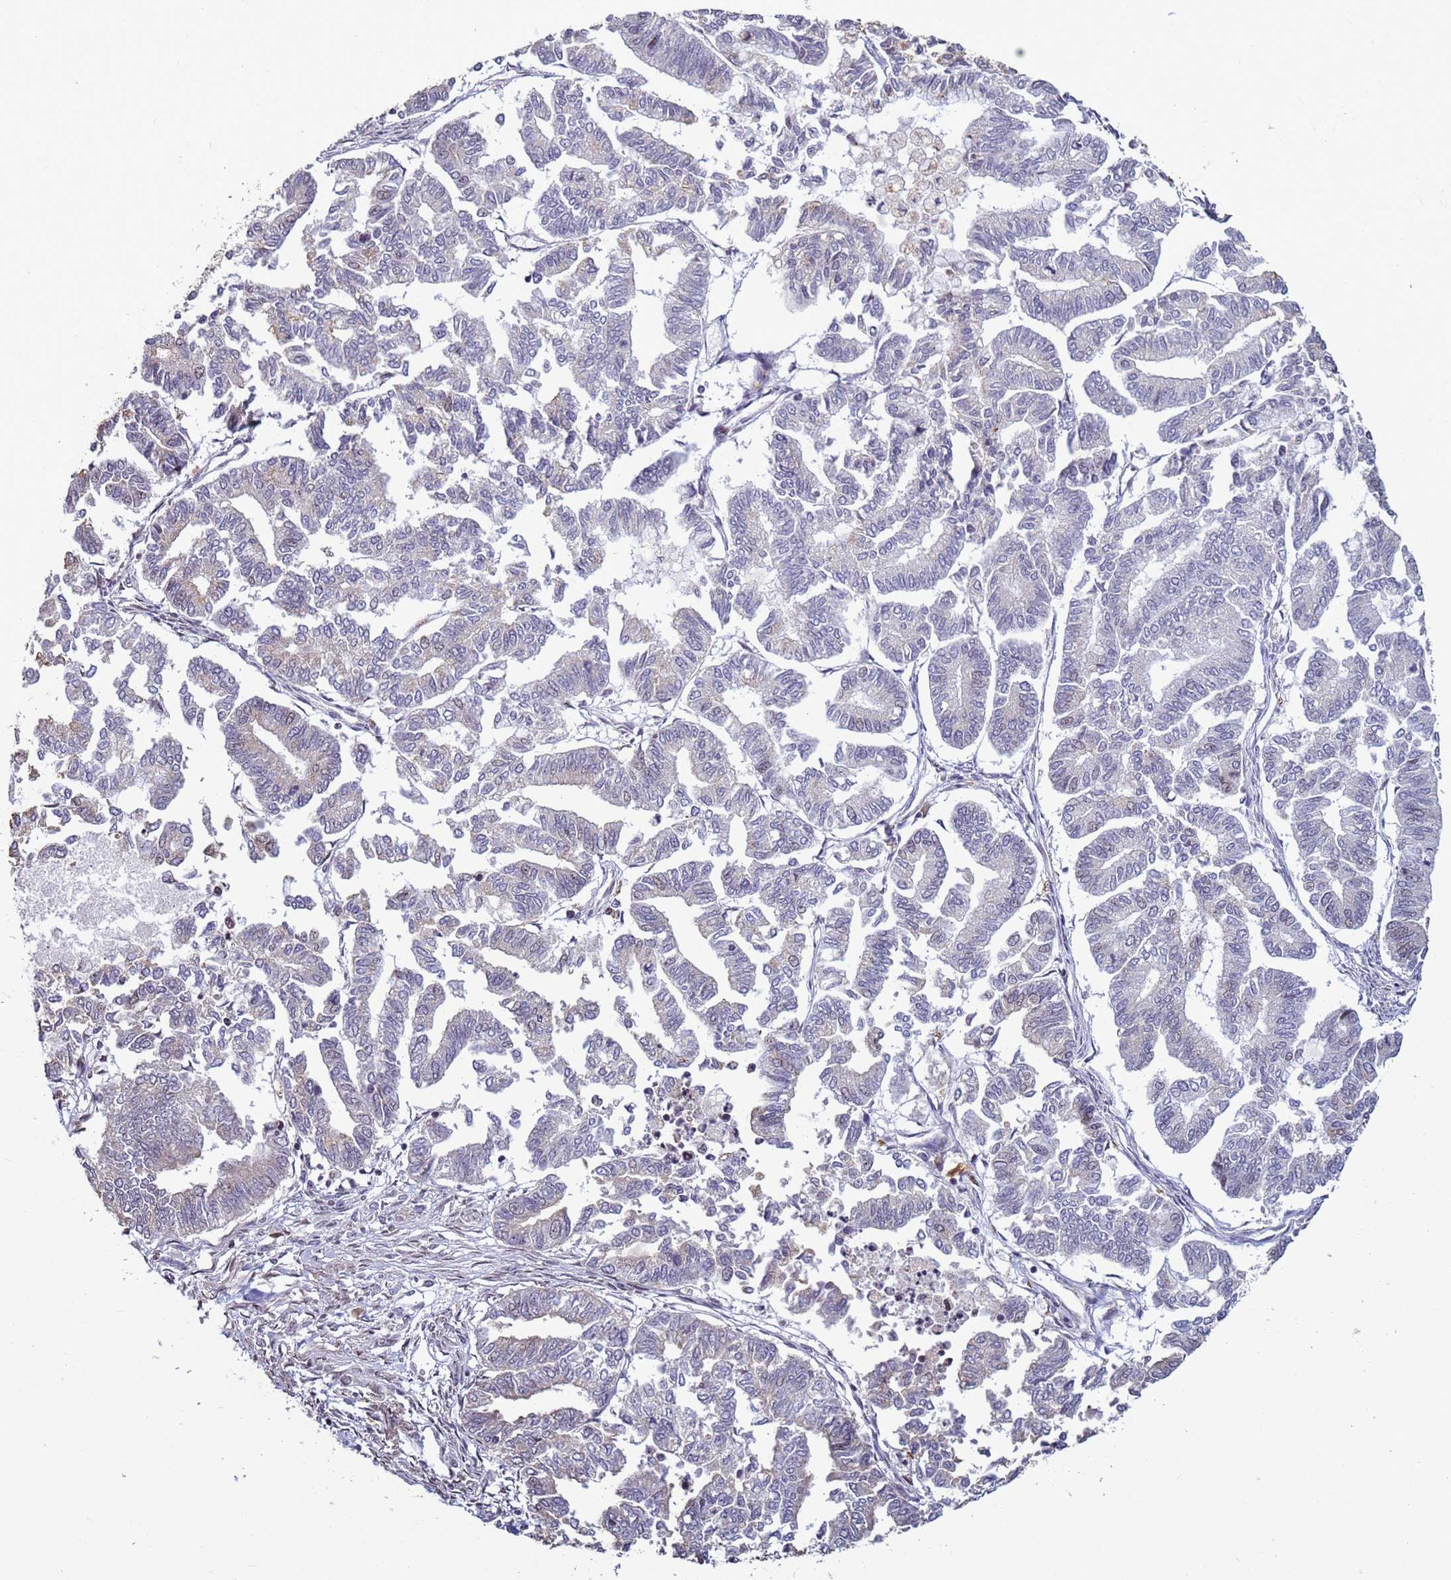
{"staining": {"intensity": "negative", "quantity": "none", "location": "none"}, "tissue": "endometrial cancer", "cell_type": "Tumor cells", "image_type": "cancer", "snomed": [{"axis": "morphology", "description": "Adenocarcinoma, NOS"}, {"axis": "topography", "description": "Endometrium"}], "caption": "Tumor cells show no significant protein positivity in endometrial adenocarcinoma.", "gene": "HGH1", "patient": {"sex": "female", "age": 79}}